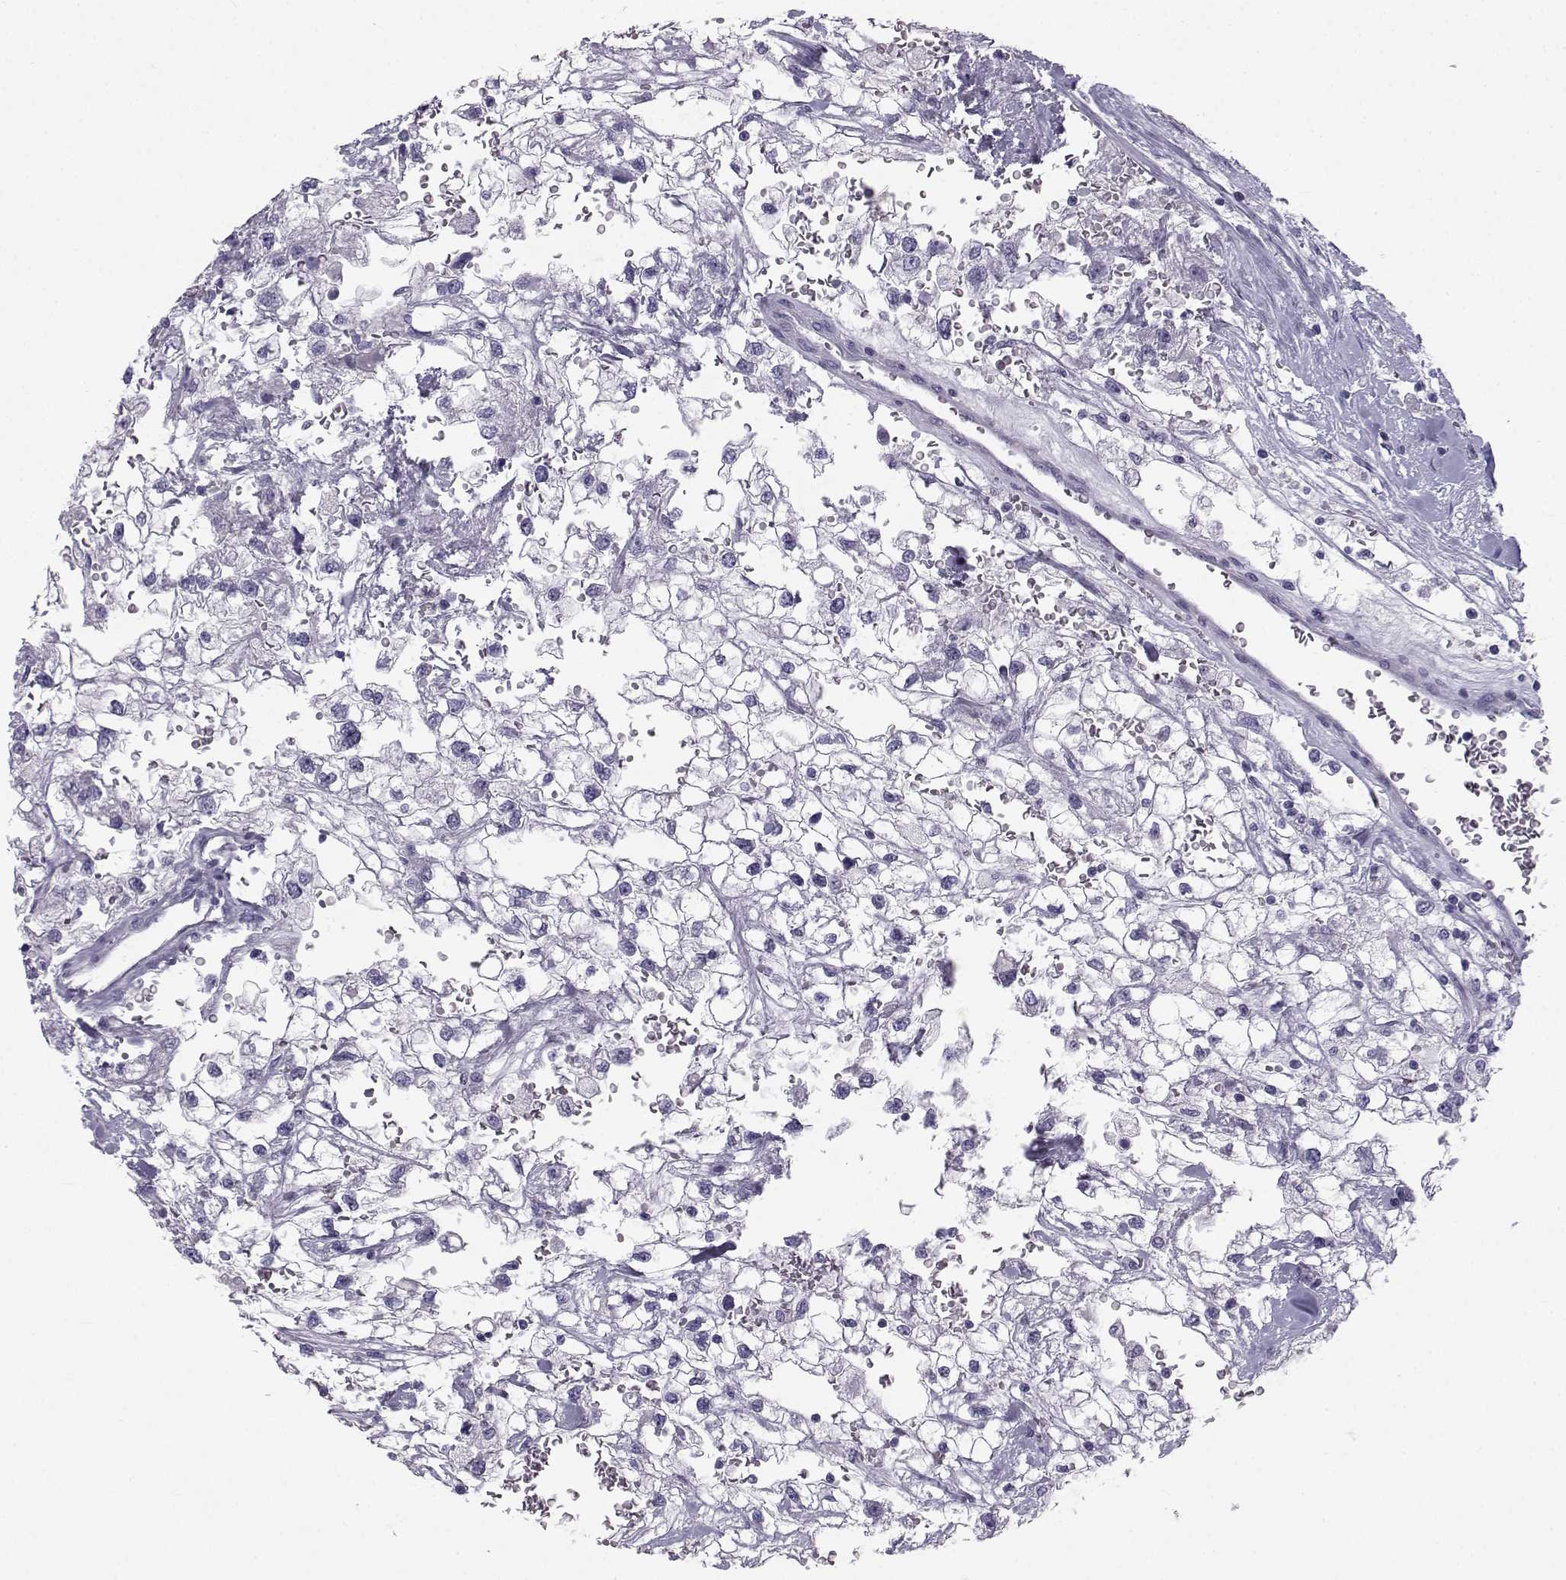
{"staining": {"intensity": "negative", "quantity": "none", "location": "none"}, "tissue": "renal cancer", "cell_type": "Tumor cells", "image_type": "cancer", "snomed": [{"axis": "morphology", "description": "Adenocarcinoma, NOS"}, {"axis": "topography", "description": "Kidney"}], "caption": "This is an immunohistochemistry photomicrograph of adenocarcinoma (renal). There is no expression in tumor cells.", "gene": "PCSK1N", "patient": {"sex": "male", "age": 59}}